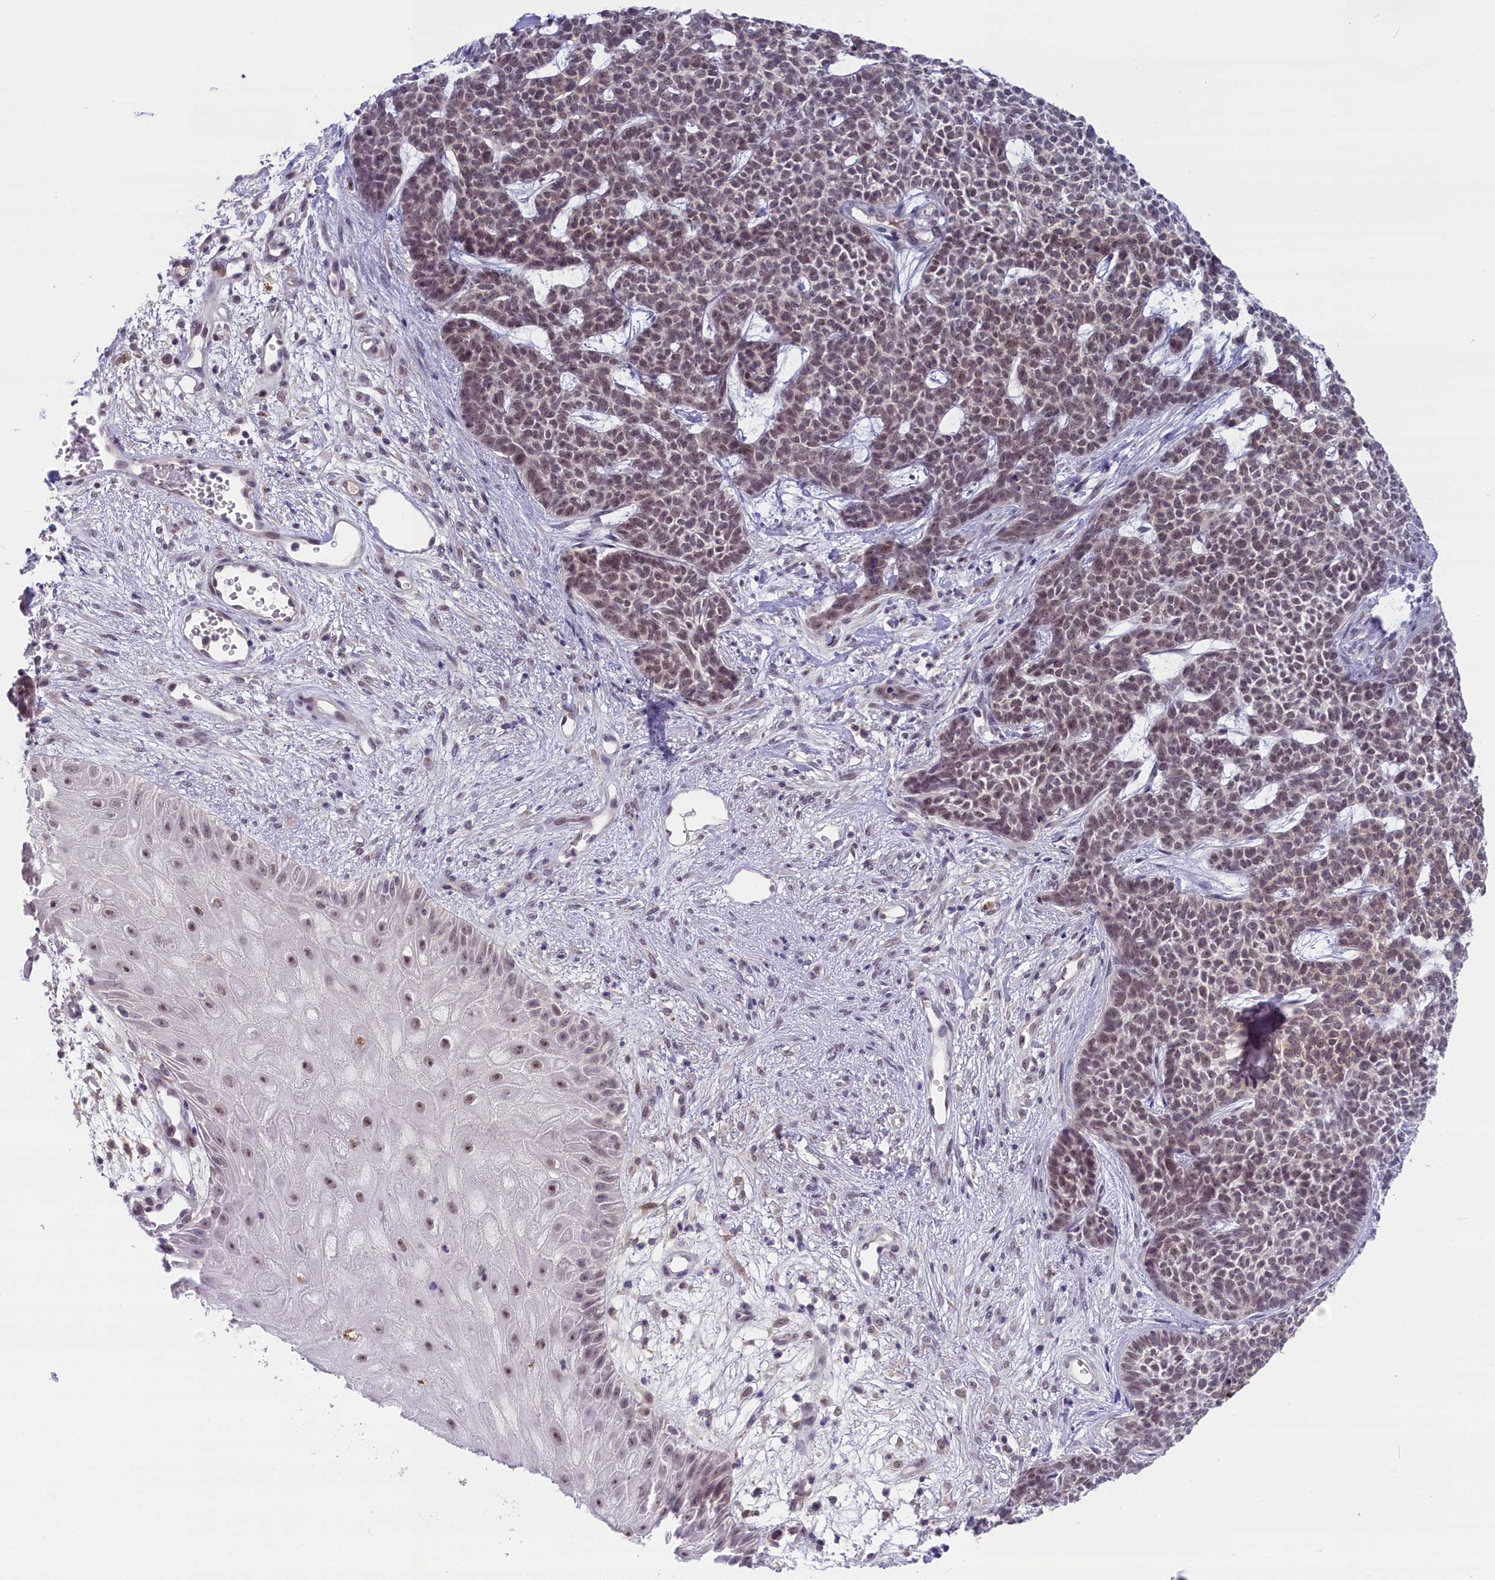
{"staining": {"intensity": "weak", "quantity": "25%-75%", "location": "nuclear"}, "tissue": "skin cancer", "cell_type": "Tumor cells", "image_type": "cancer", "snomed": [{"axis": "morphology", "description": "Basal cell carcinoma"}, {"axis": "topography", "description": "Skin"}], "caption": "The immunohistochemical stain highlights weak nuclear expression in tumor cells of skin basal cell carcinoma tissue.", "gene": "CRAMP1", "patient": {"sex": "female", "age": 84}}